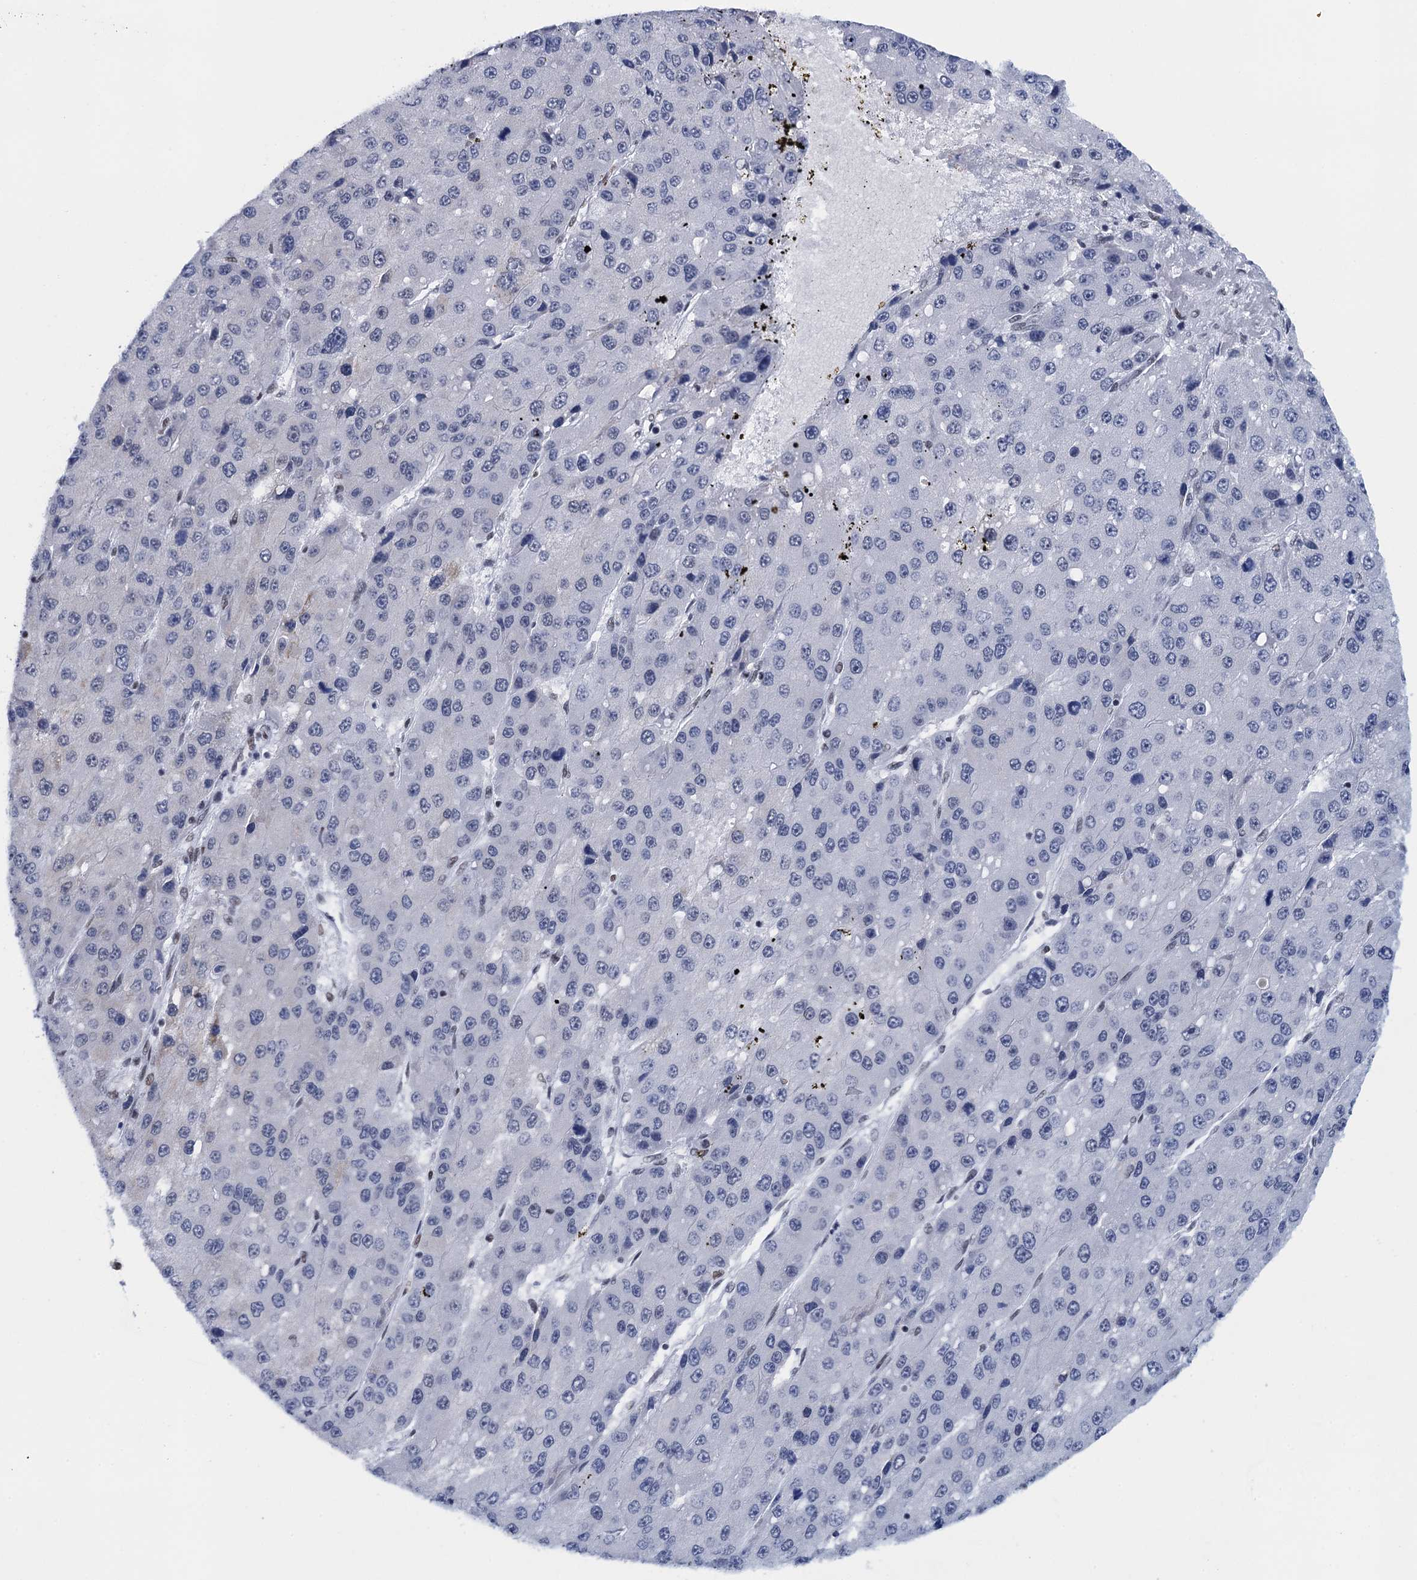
{"staining": {"intensity": "negative", "quantity": "none", "location": "none"}, "tissue": "liver cancer", "cell_type": "Tumor cells", "image_type": "cancer", "snomed": [{"axis": "morphology", "description": "Carcinoma, Hepatocellular, NOS"}, {"axis": "topography", "description": "Liver"}], "caption": "This is a micrograph of IHC staining of liver cancer, which shows no staining in tumor cells. (DAB (3,3'-diaminobenzidine) immunohistochemistry with hematoxylin counter stain).", "gene": "HNRNPUL2", "patient": {"sex": "female", "age": 73}}